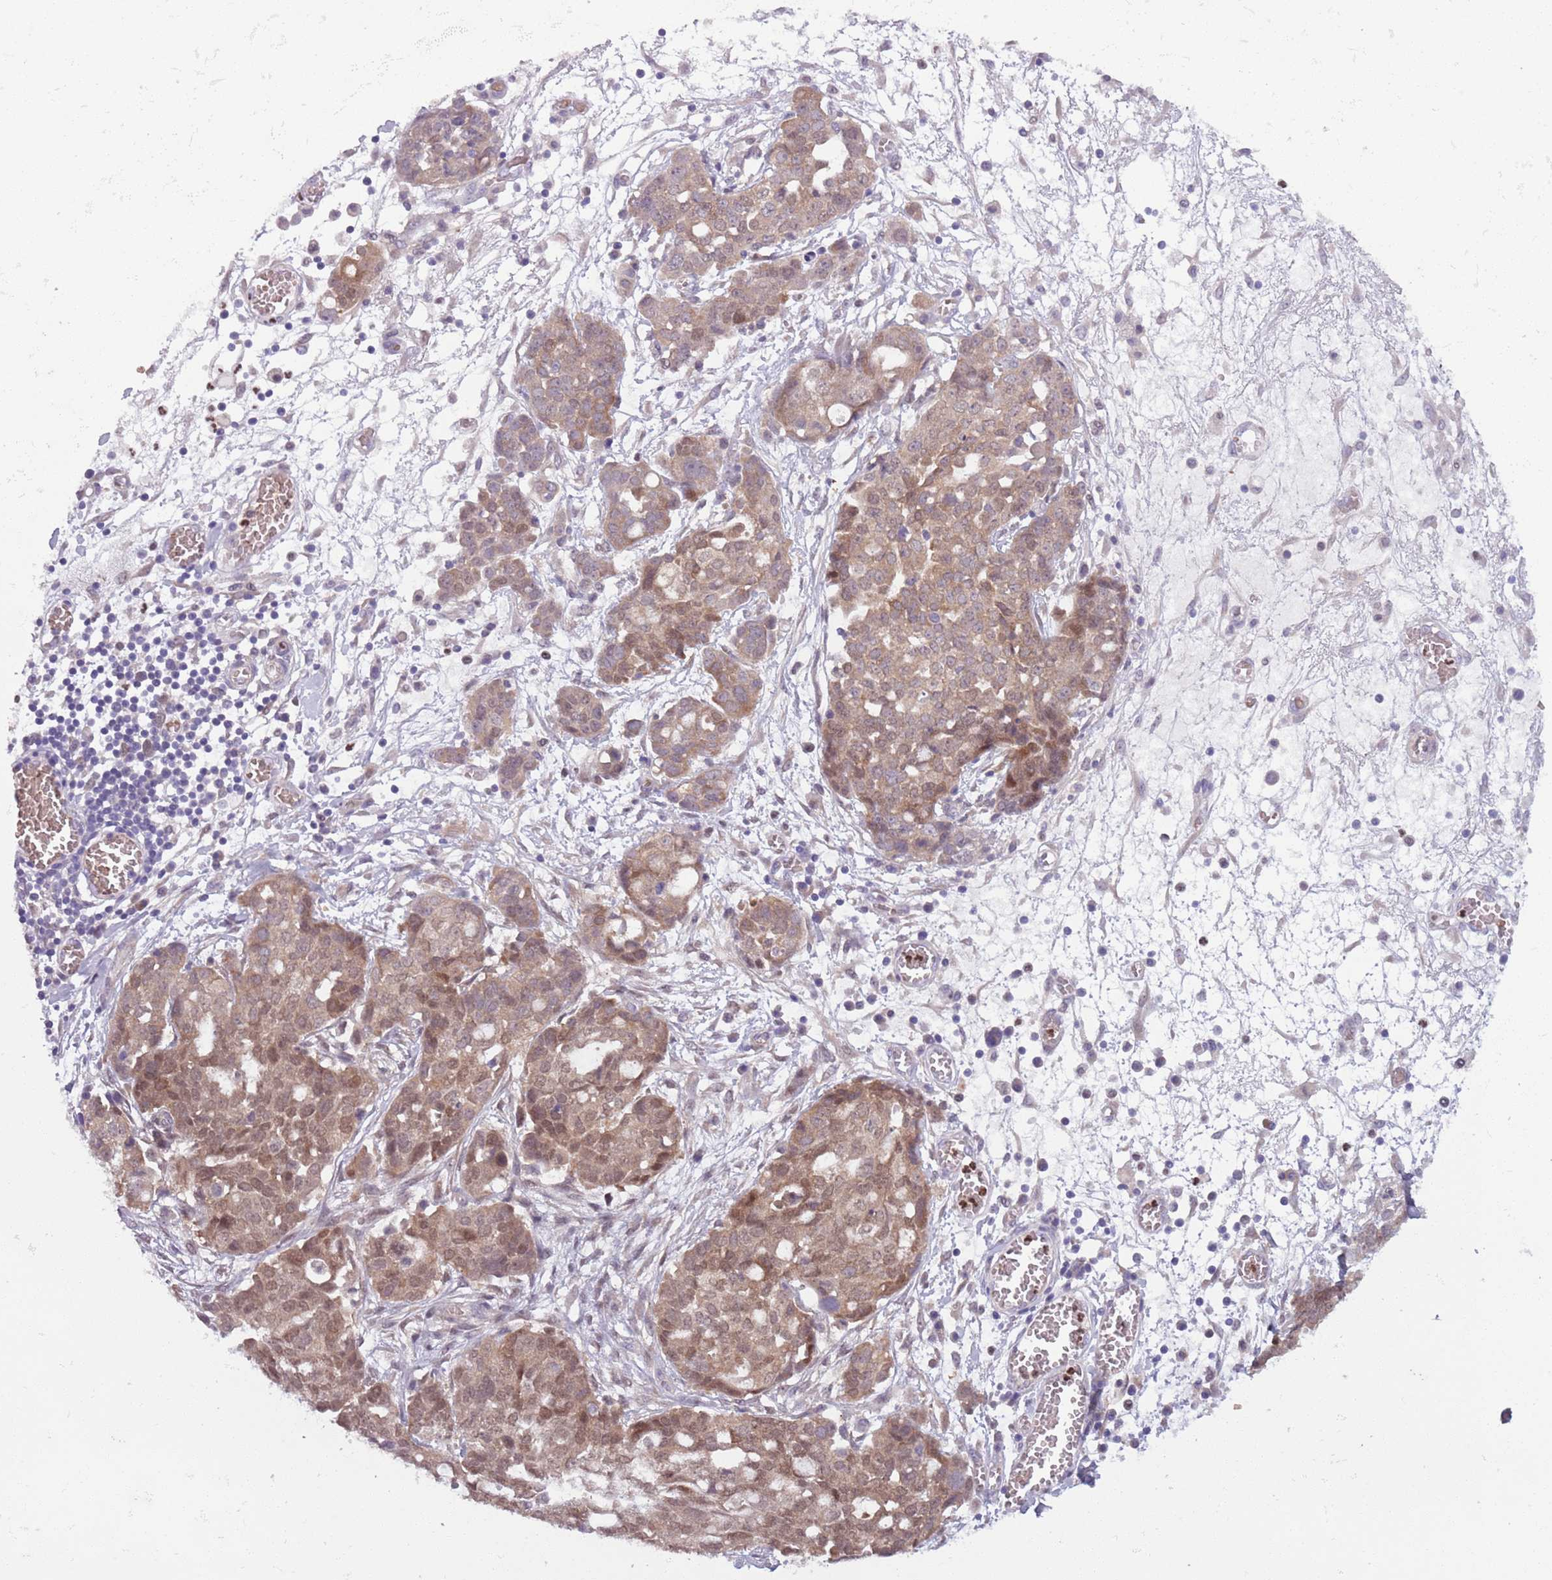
{"staining": {"intensity": "weak", "quantity": ">75%", "location": "cytoplasmic/membranous,nuclear"}, "tissue": "ovarian cancer", "cell_type": "Tumor cells", "image_type": "cancer", "snomed": [{"axis": "morphology", "description": "Cystadenocarcinoma, serous, NOS"}, {"axis": "topography", "description": "Soft tissue"}, {"axis": "topography", "description": "Ovary"}], "caption": "IHC staining of ovarian serous cystadenocarcinoma, which reveals low levels of weak cytoplasmic/membranous and nuclear staining in approximately >75% of tumor cells indicating weak cytoplasmic/membranous and nuclear protein staining. The staining was performed using DAB (brown) for protein detection and nuclei were counterstained in hematoxylin (blue).", "gene": "ADCY7", "patient": {"sex": "female", "age": 57}}